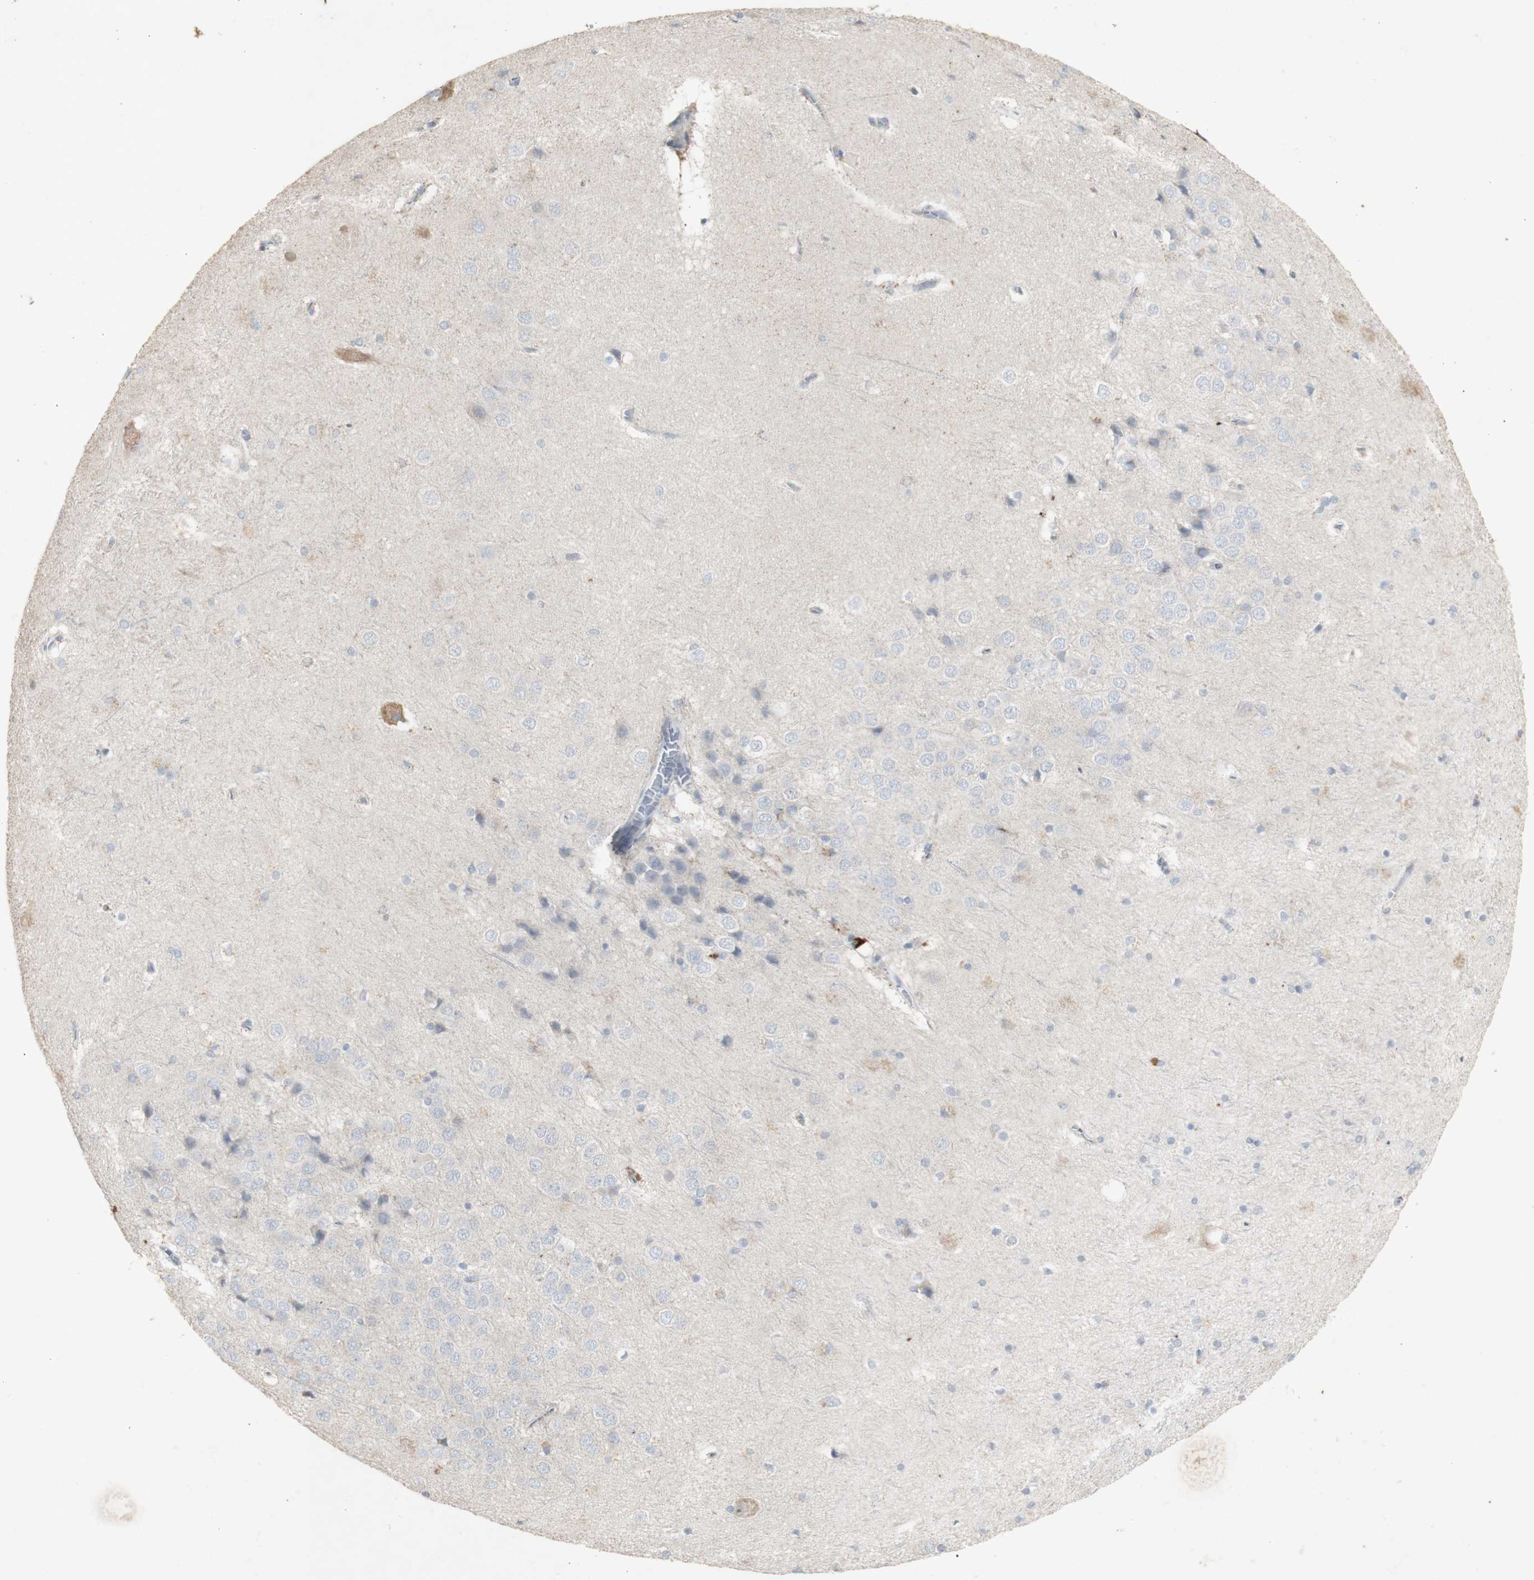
{"staining": {"intensity": "negative", "quantity": "none", "location": "none"}, "tissue": "hippocampus", "cell_type": "Glial cells", "image_type": "normal", "snomed": [{"axis": "morphology", "description": "Normal tissue, NOS"}, {"axis": "topography", "description": "Hippocampus"}], "caption": "Immunohistochemistry photomicrograph of benign human hippocampus stained for a protein (brown), which exhibits no positivity in glial cells. (Stains: DAB (3,3'-diaminobenzidine) immunohistochemistry (IHC) with hematoxylin counter stain, Microscopy: brightfield microscopy at high magnification).", "gene": "INS", "patient": {"sex": "female", "age": 19}}